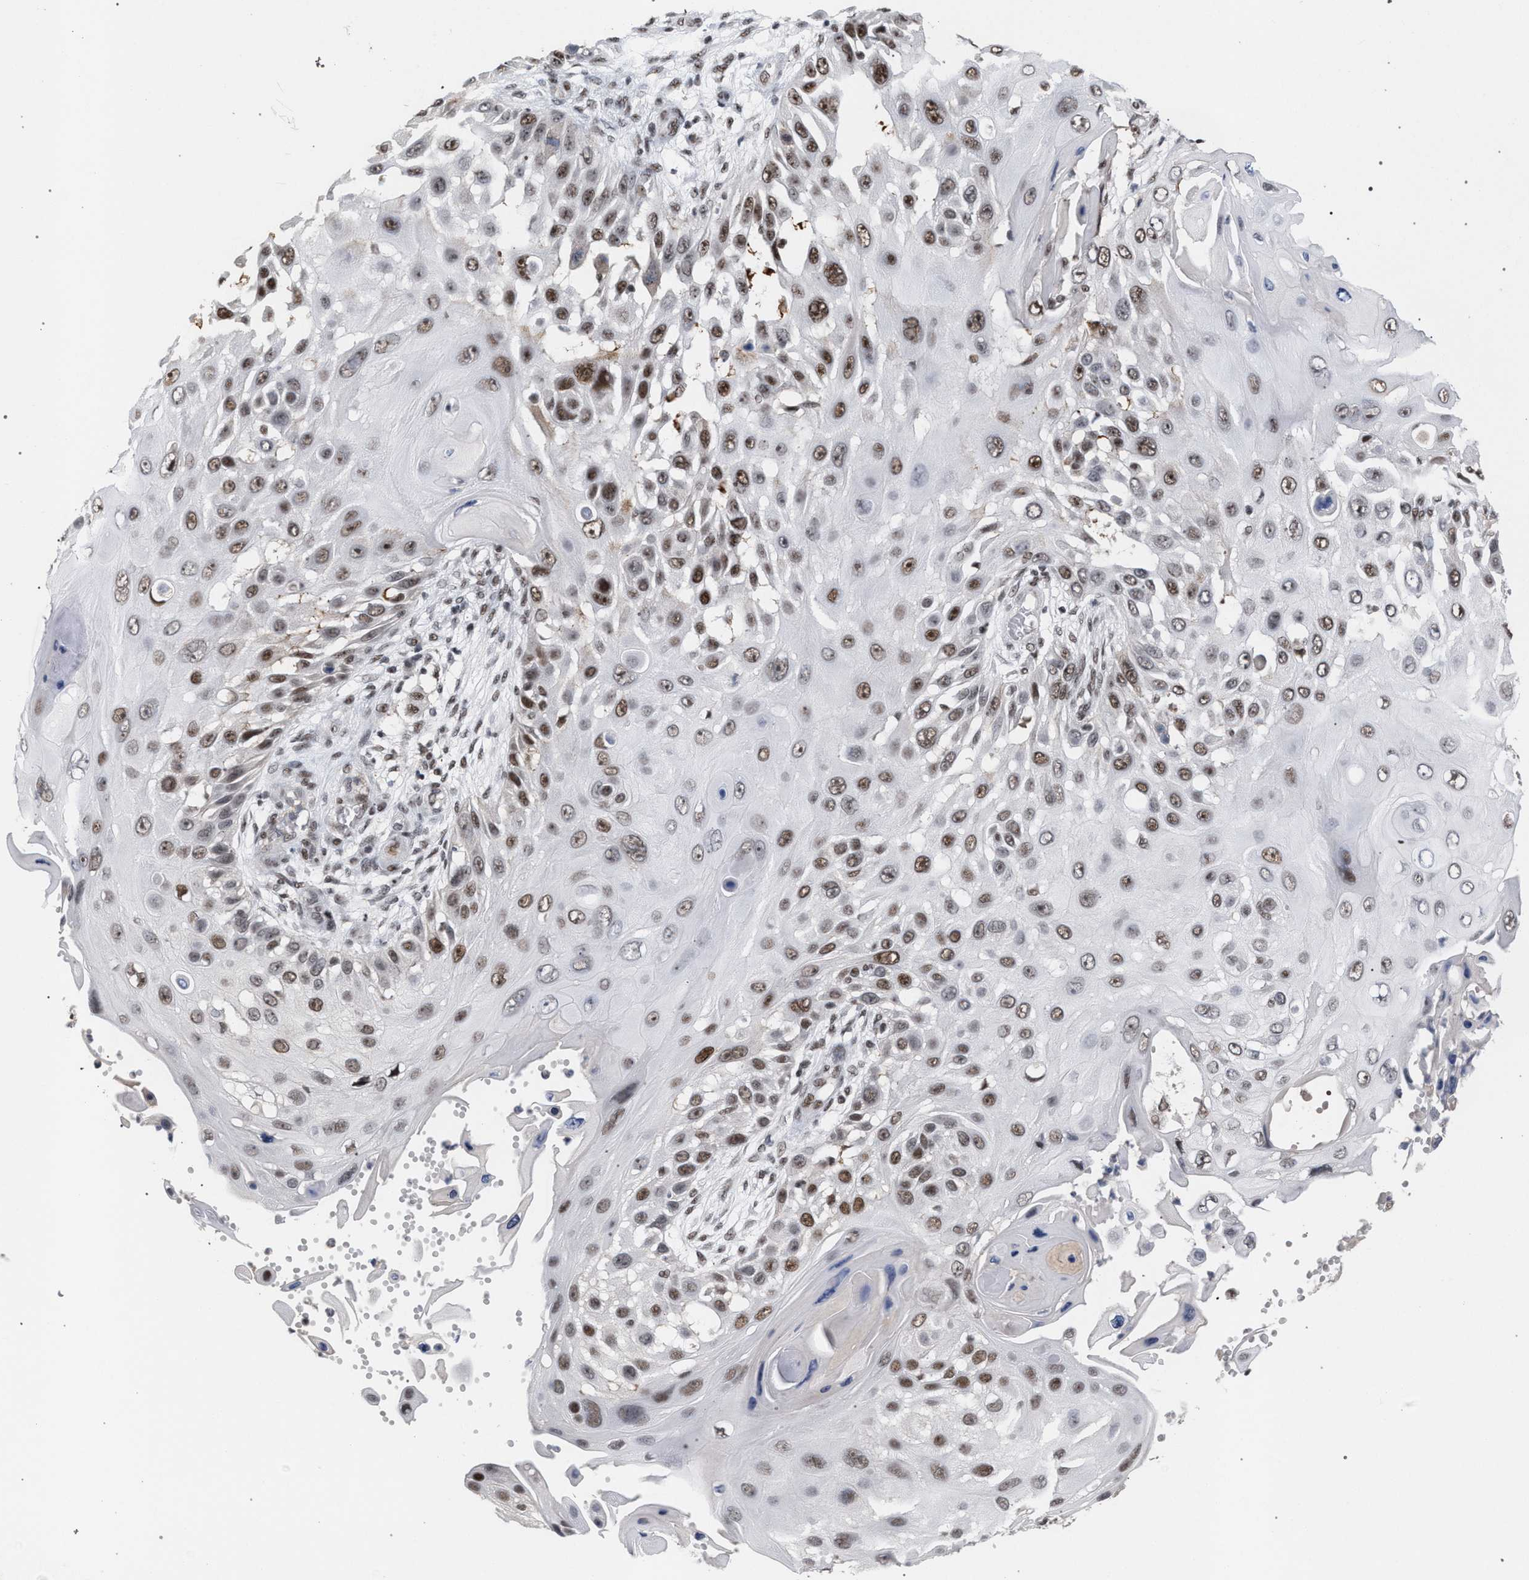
{"staining": {"intensity": "moderate", "quantity": ">75%", "location": "nuclear"}, "tissue": "skin cancer", "cell_type": "Tumor cells", "image_type": "cancer", "snomed": [{"axis": "morphology", "description": "Squamous cell carcinoma, NOS"}, {"axis": "topography", "description": "Skin"}], "caption": "An immunohistochemistry histopathology image of neoplastic tissue is shown. Protein staining in brown highlights moderate nuclear positivity in skin cancer within tumor cells.", "gene": "SCAF4", "patient": {"sex": "female", "age": 44}}